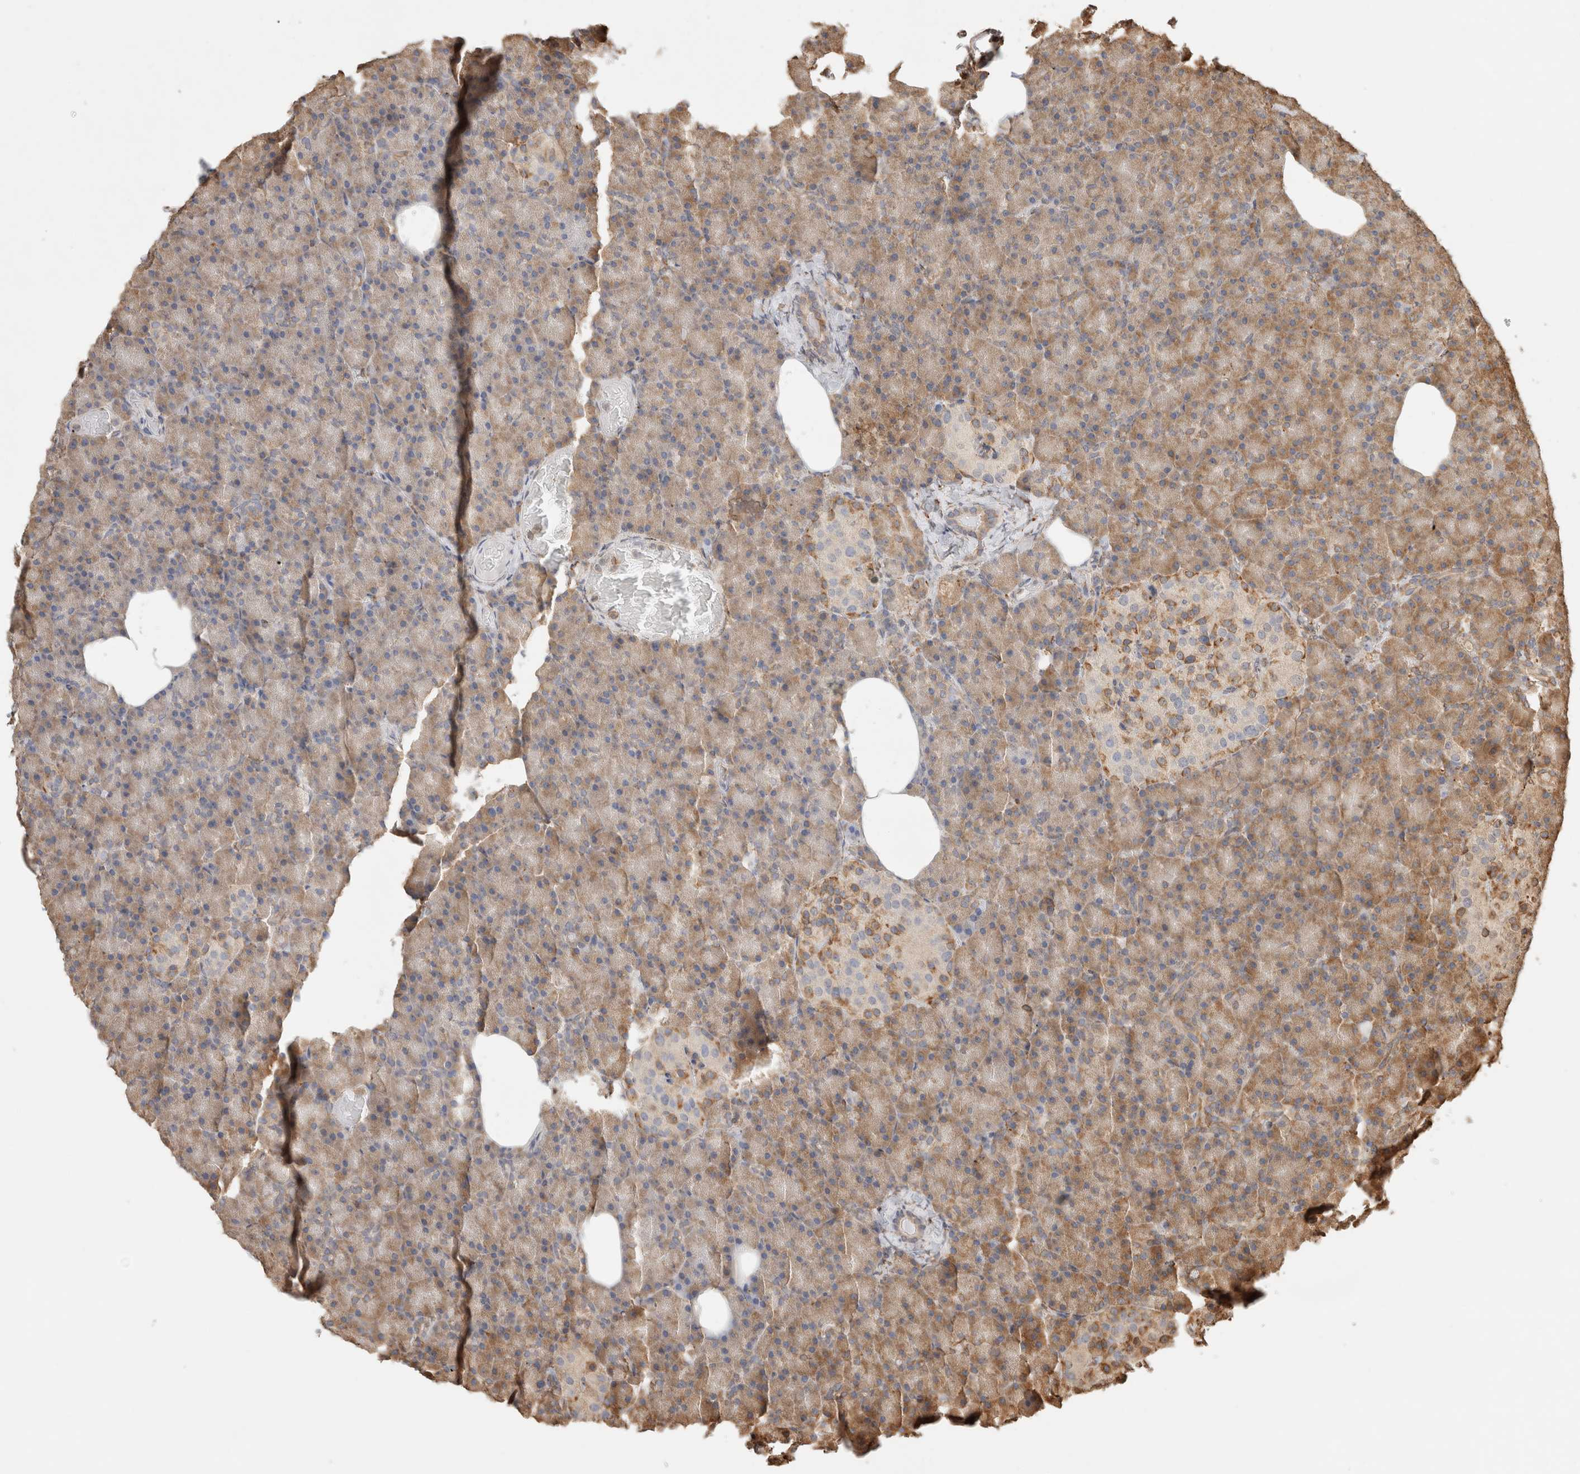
{"staining": {"intensity": "strong", "quantity": "25%-75%", "location": "cytoplasmic/membranous"}, "tissue": "pancreas", "cell_type": "Exocrine glandular cells", "image_type": "normal", "snomed": [{"axis": "morphology", "description": "Normal tissue, NOS"}, {"axis": "topography", "description": "Pancreas"}], "caption": "Immunohistochemistry micrograph of benign pancreas stained for a protein (brown), which demonstrates high levels of strong cytoplasmic/membranous expression in about 25%-75% of exocrine glandular cells.", "gene": "ERAP1", "patient": {"sex": "female", "age": 43}}